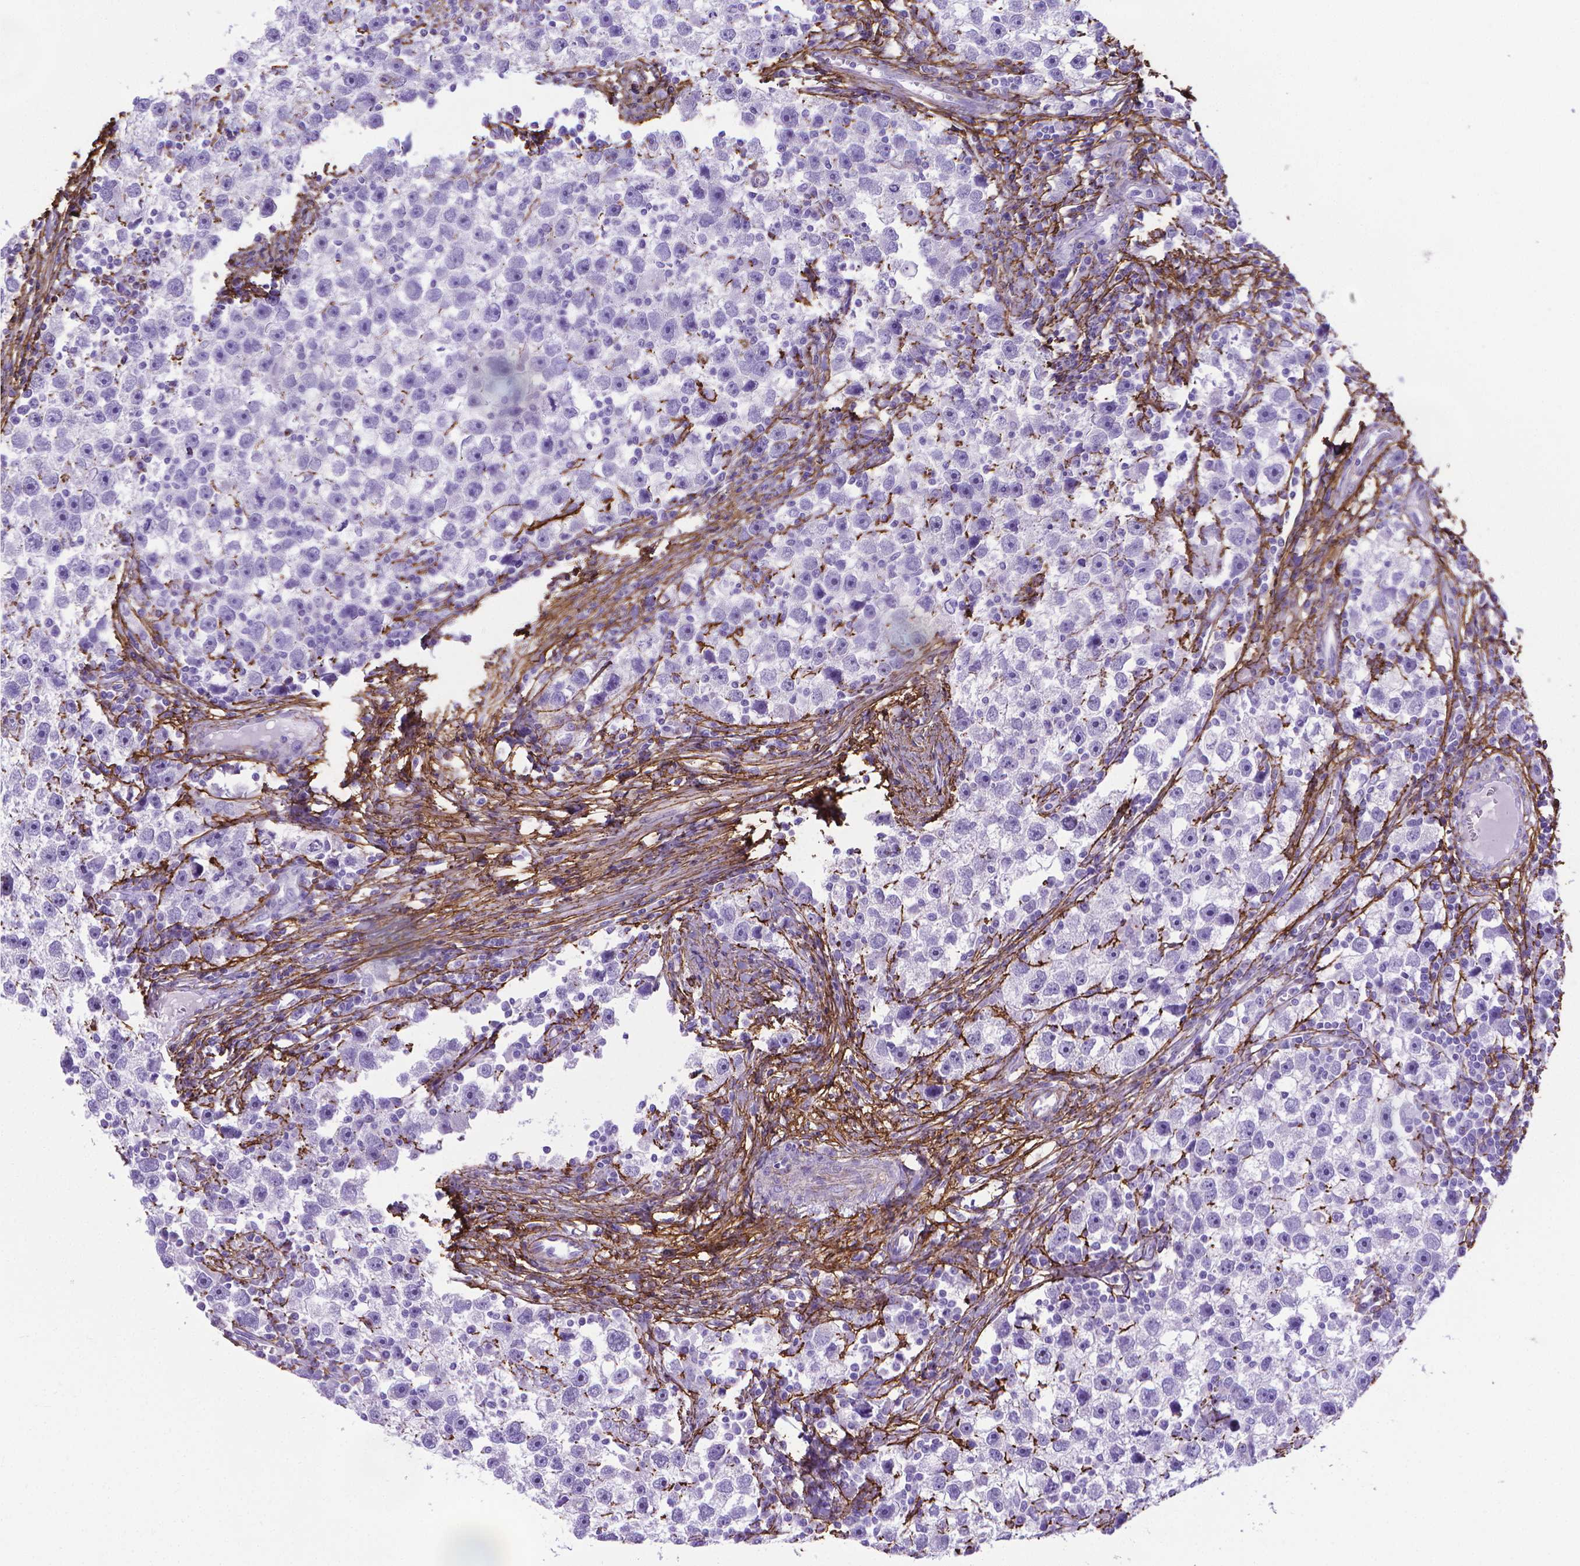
{"staining": {"intensity": "negative", "quantity": "none", "location": "none"}, "tissue": "testis cancer", "cell_type": "Tumor cells", "image_type": "cancer", "snomed": [{"axis": "morphology", "description": "Seminoma, NOS"}, {"axis": "topography", "description": "Testis"}], "caption": "Image shows no significant protein expression in tumor cells of testis cancer. Nuclei are stained in blue.", "gene": "MFAP2", "patient": {"sex": "male", "age": 30}}